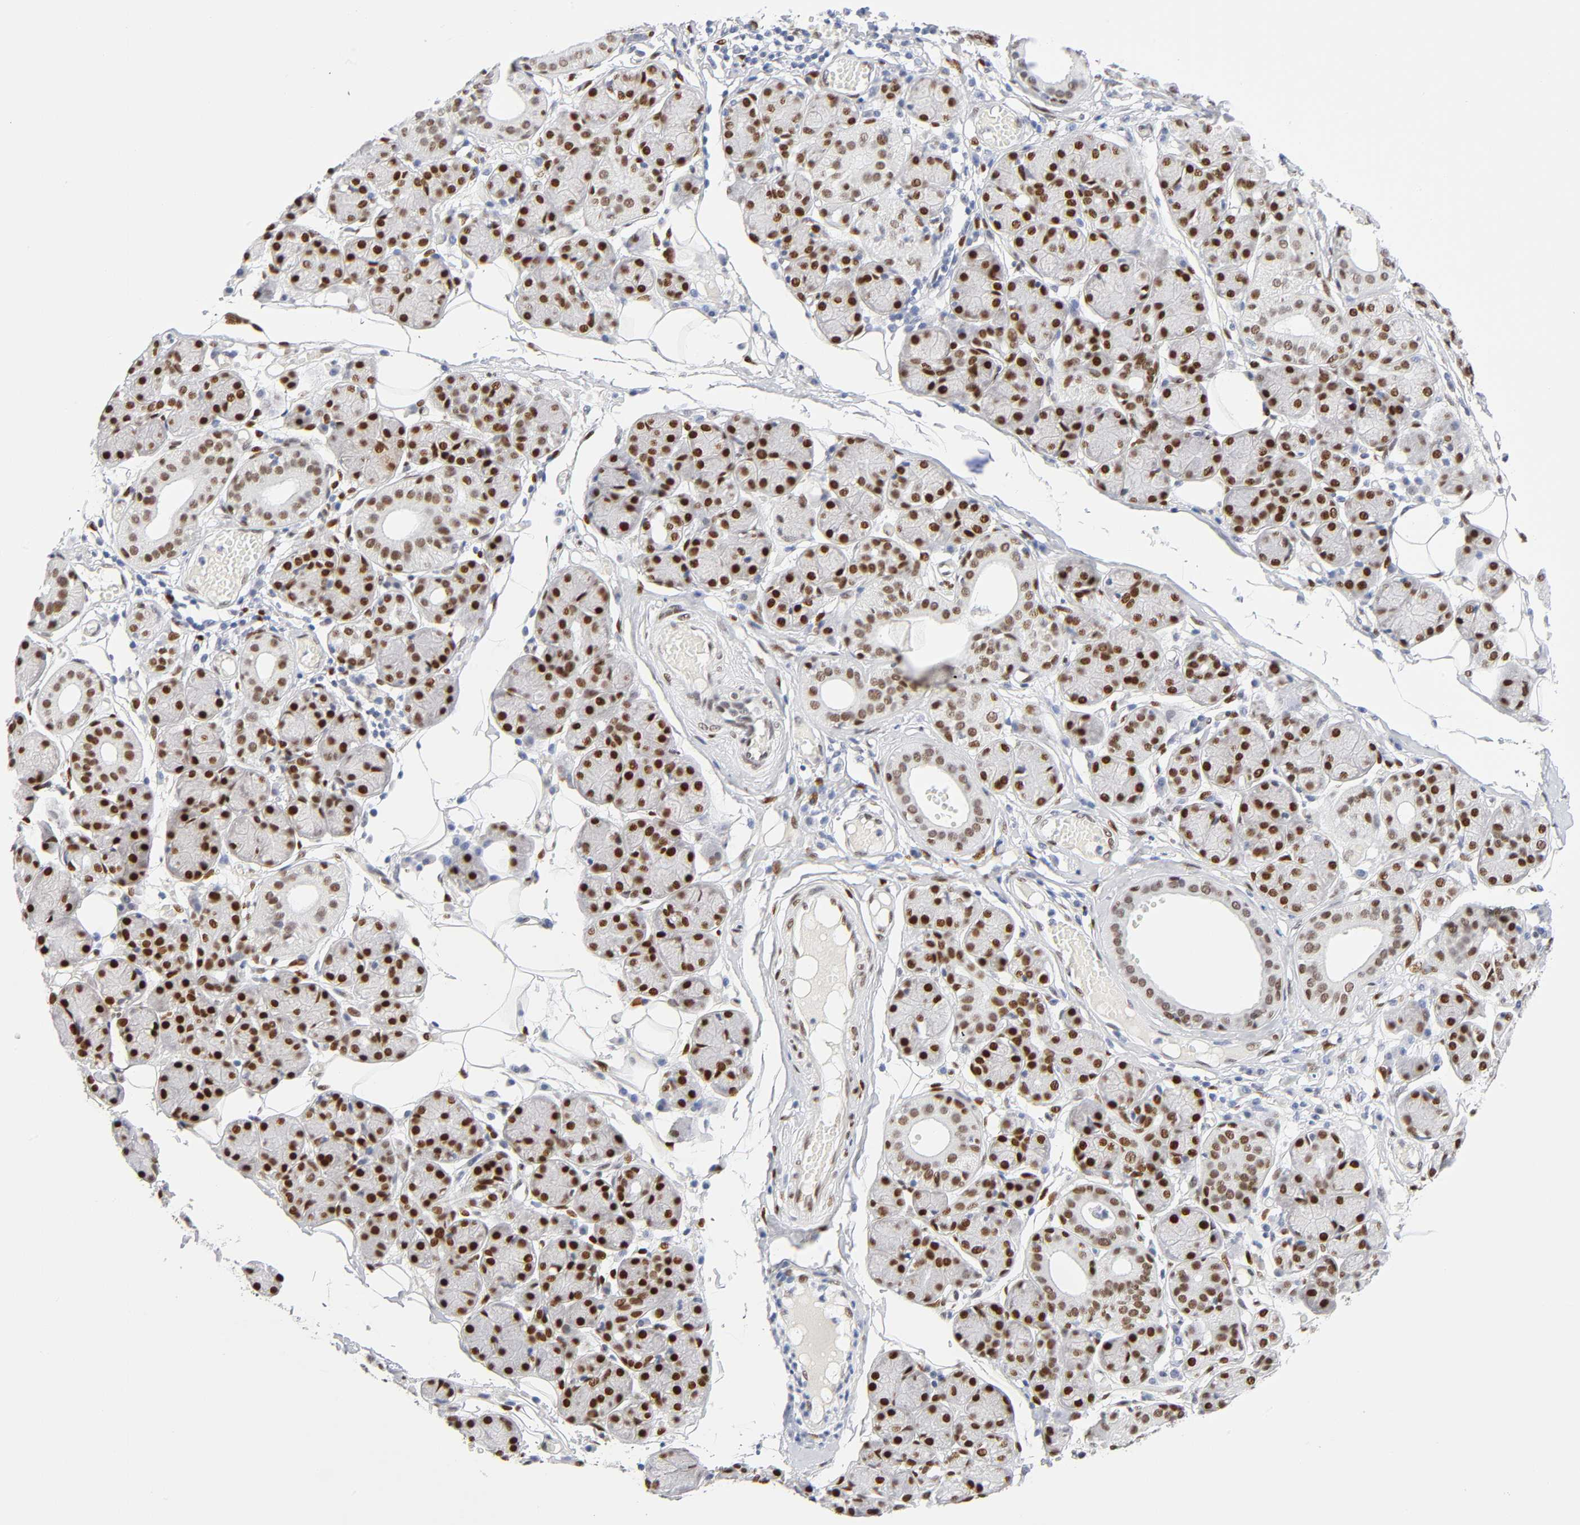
{"staining": {"intensity": "strong", "quantity": ">75%", "location": "nuclear"}, "tissue": "salivary gland", "cell_type": "Glandular cells", "image_type": "normal", "snomed": [{"axis": "morphology", "description": "Normal tissue, NOS"}, {"axis": "topography", "description": "Salivary gland"}], "caption": "Immunohistochemistry (DAB) staining of unremarkable salivary gland reveals strong nuclear protein staining in about >75% of glandular cells.", "gene": "NFIC", "patient": {"sex": "male", "age": 54}}